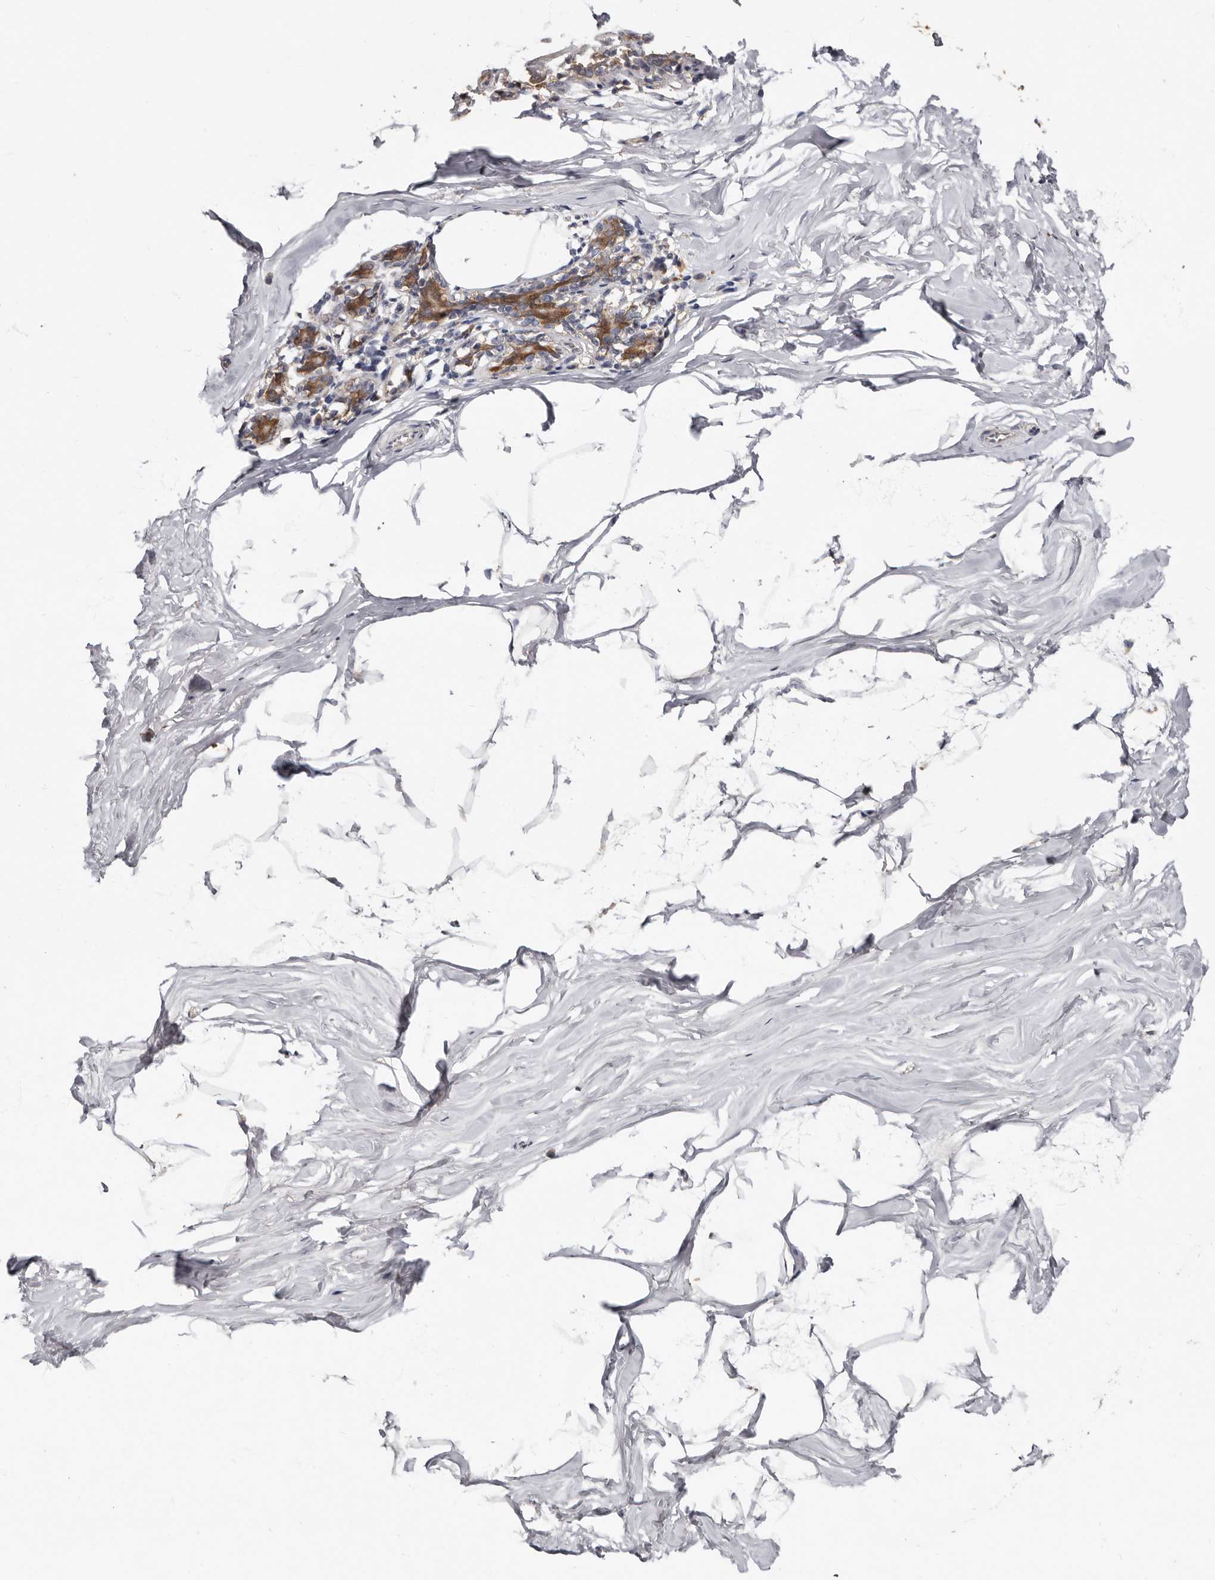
{"staining": {"intensity": "negative", "quantity": "none", "location": "none"}, "tissue": "breast", "cell_type": "Adipocytes", "image_type": "normal", "snomed": [{"axis": "morphology", "description": "Normal tissue, NOS"}, {"axis": "topography", "description": "Breast"}], "caption": "The photomicrograph shows no significant expression in adipocytes of breast. (Immunohistochemistry, brightfield microscopy, high magnification).", "gene": "KIF26B", "patient": {"sex": "female", "age": 62}}